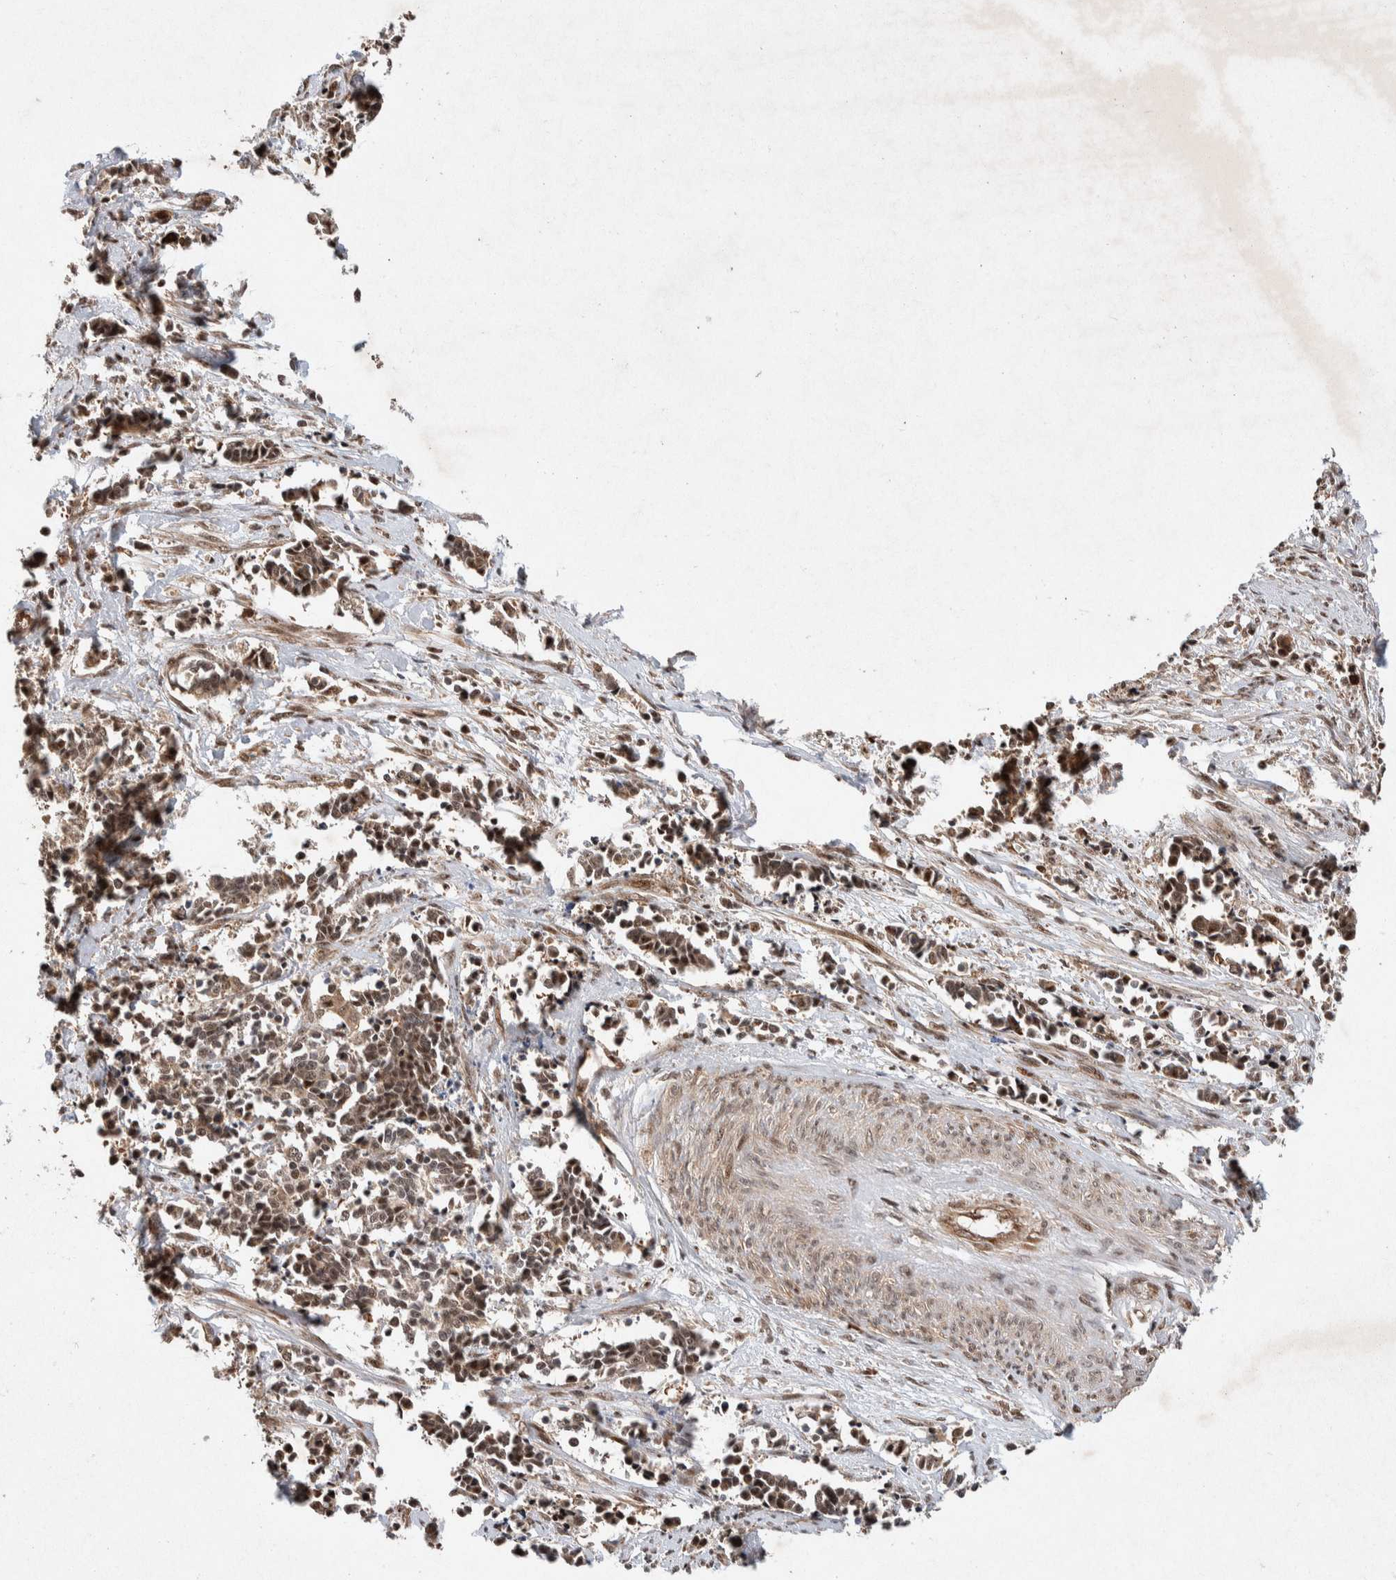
{"staining": {"intensity": "weak", "quantity": ">75%", "location": "cytoplasmic/membranous,nuclear"}, "tissue": "cervical cancer", "cell_type": "Tumor cells", "image_type": "cancer", "snomed": [{"axis": "morphology", "description": "Normal tissue, NOS"}, {"axis": "morphology", "description": "Squamous cell carcinoma, NOS"}, {"axis": "topography", "description": "Cervix"}], "caption": "A brown stain labels weak cytoplasmic/membranous and nuclear positivity of a protein in cervical squamous cell carcinoma tumor cells.", "gene": "TOR1B", "patient": {"sex": "female", "age": 35}}